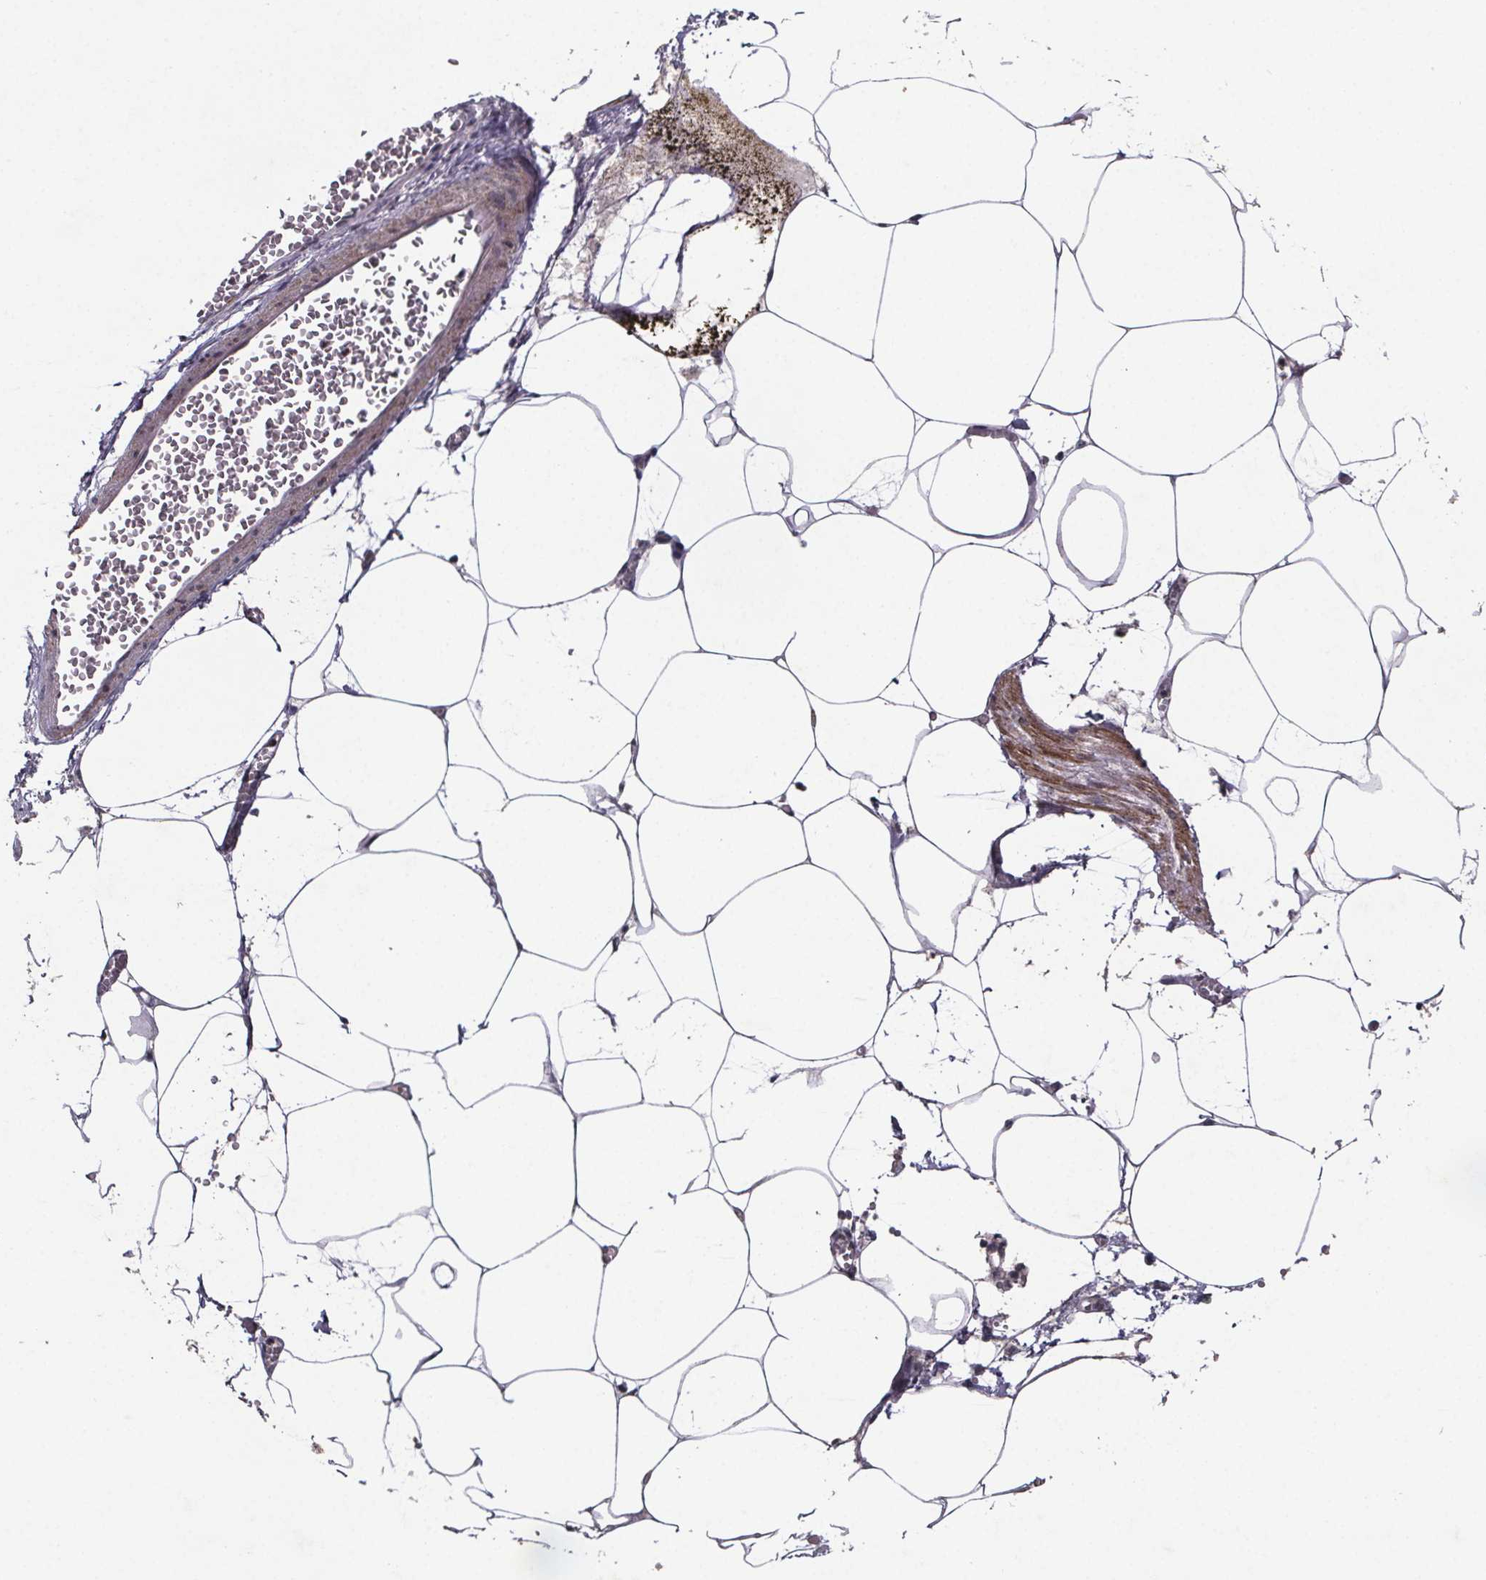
{"staining": {"intensity": "negative", "quantity": "none", "location": "none"}, "tissue": "adipose tissue", "cell_type": "Adipocytes", "image_type": "normal", "snomed": [{"axis": "morphology", "description": "Normal tissue, NOS"}, {"axis": "topography", "description": "Adipose tissue"}, {"axis": "topography", "description": "Pancreas"}, {"axis": "topography", "description": "Peripheral nerve tissue"}], "caption": "This is an immunohistochemistry (IHC) histopathology image of normal adipose tissue. There is no positivity in adipocytes.", "gene": "PALLD", "patient": {"sex": "female", "age": 58}}